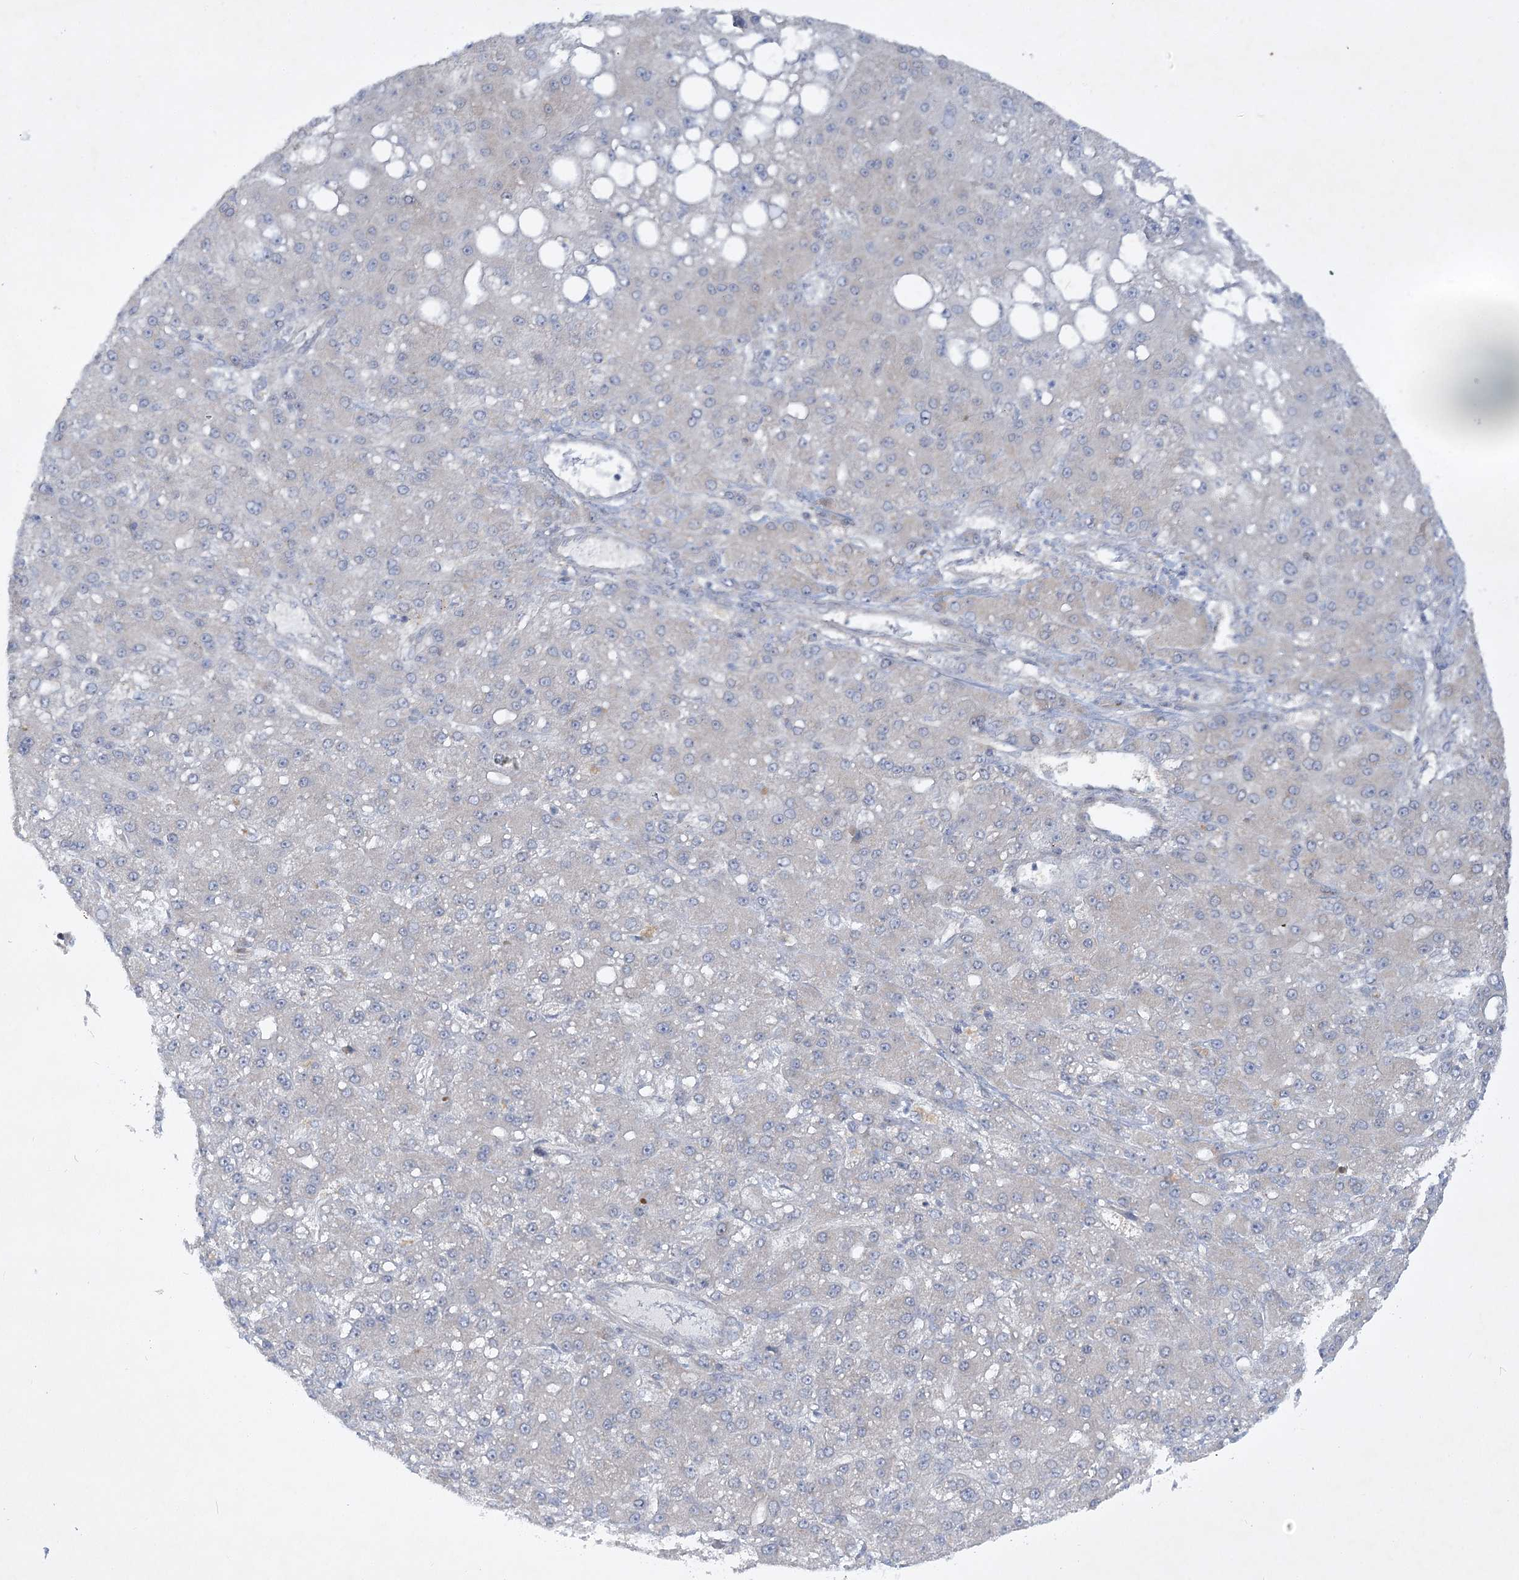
{"staining": {"intensity": "negative", "quantity": "none", "location": "none"}, "tissue": "liver cancer", "cell_type": "Tumor cells", "image_type": "cancer", "snomed": [{"axis": "morphology", "description": "Carcinoma, Hepatocellular, NOS"}, {"axis": "topography", "description": "Liver"}], "caption": "DAB (3,3'-diaminobenzidine) immunohistochemical staining of liver cancer (hepatocellular carcinoma) exhibits no significant positivity in tumor cells.", "gene": "AAMDC", "patient": {"sex": "male", "age": 67}}